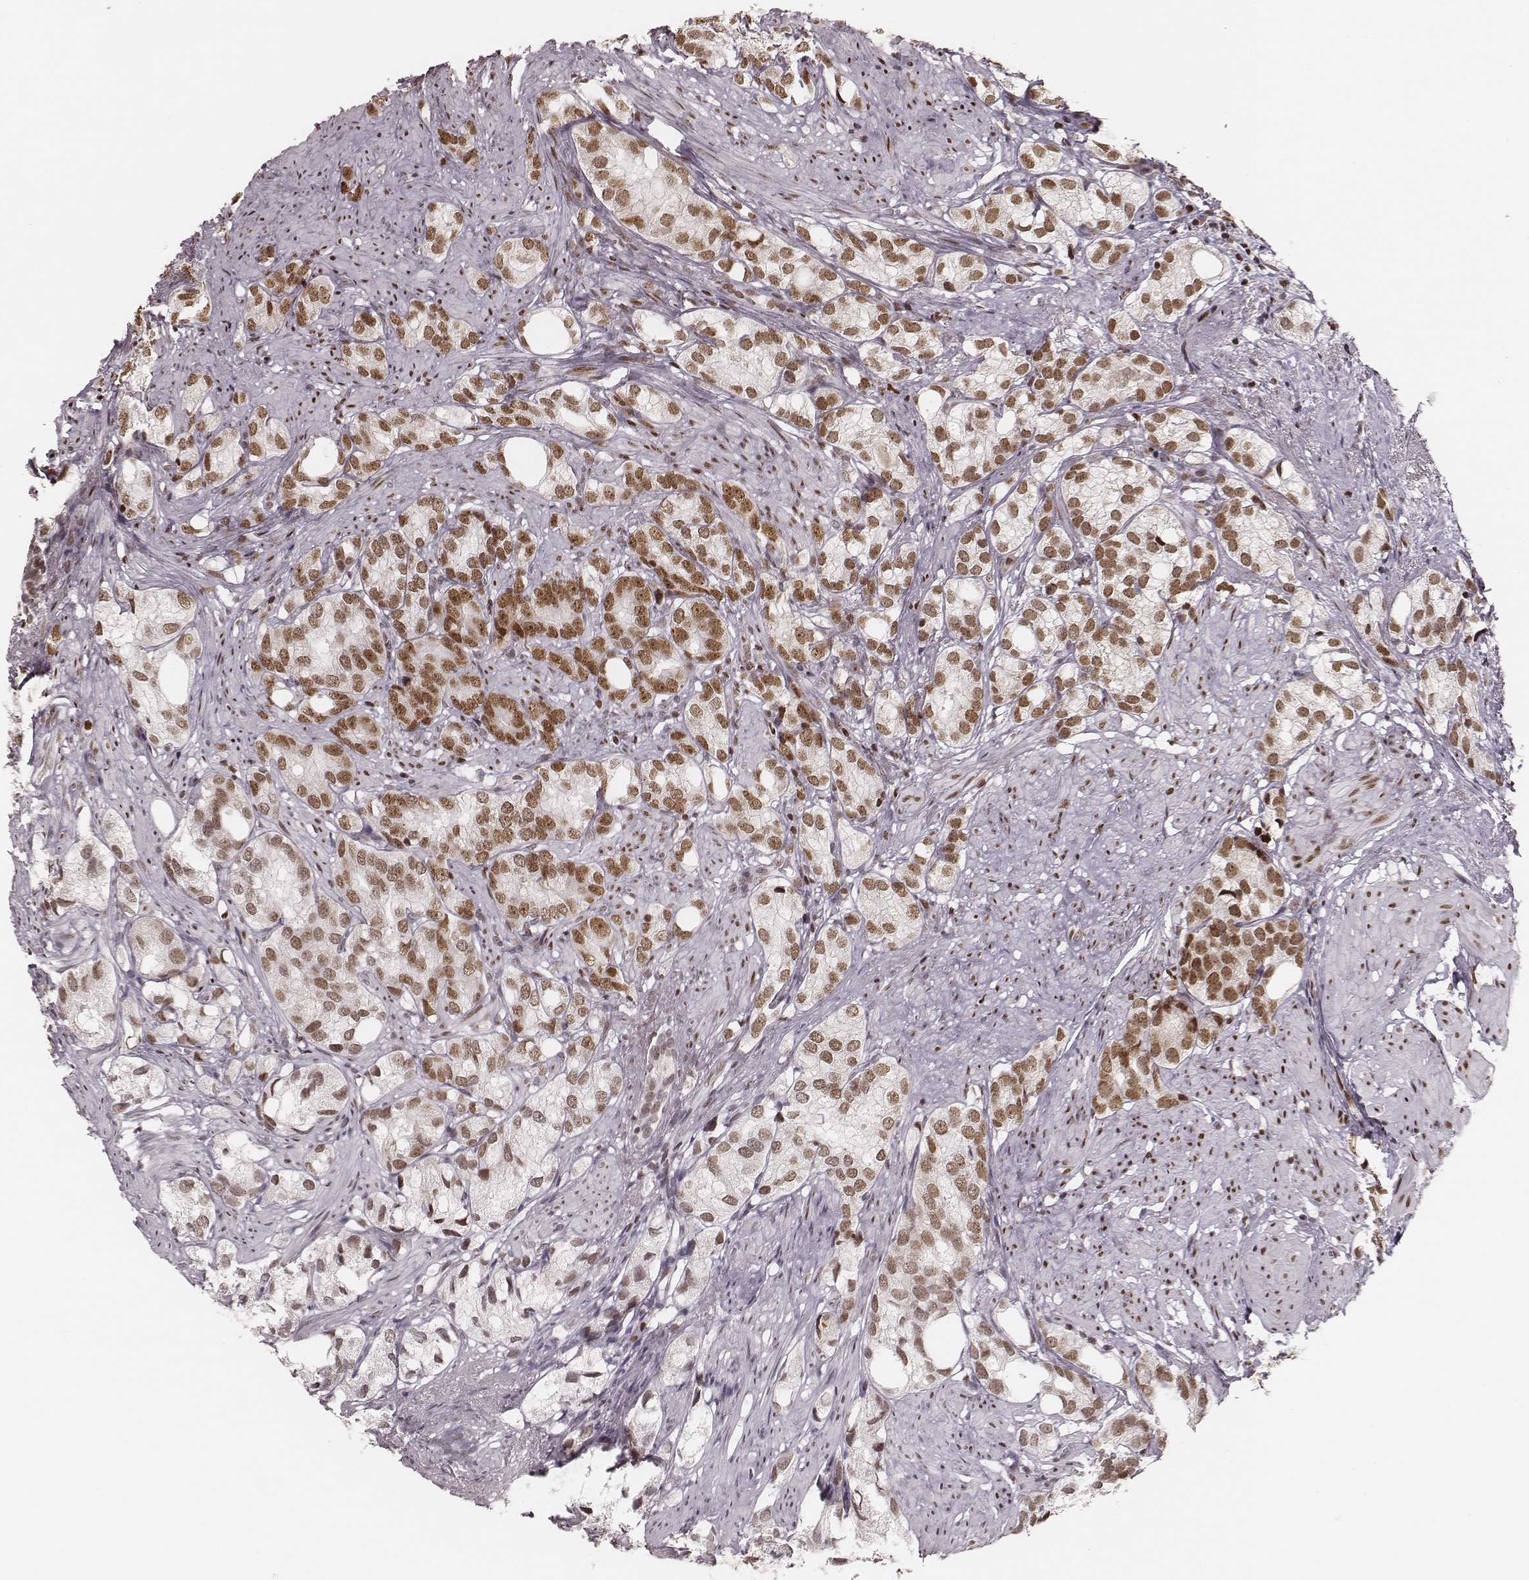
{"staining": {"intensity": "moderate", "quantity": ">75%", "location": "nuclear"}, "tissue": "prostate cancer", "cell_type": "Tumor cells", "image_type": "cancer", "snomed": [{"axis": "morphology", "description": "Adenocarcinoma, High grade"}, {"axis": "topography", "description": "Prostate"}], "caption": "Immunohistochemical staining of human prostate adenocarcinoma (high-grade) demonstrates medium levels of moderate nuclear protein positivity in approximately >75% of tumor cells.", "gene": "PARP1", "patient": {"sex": "male", "age": 82}}